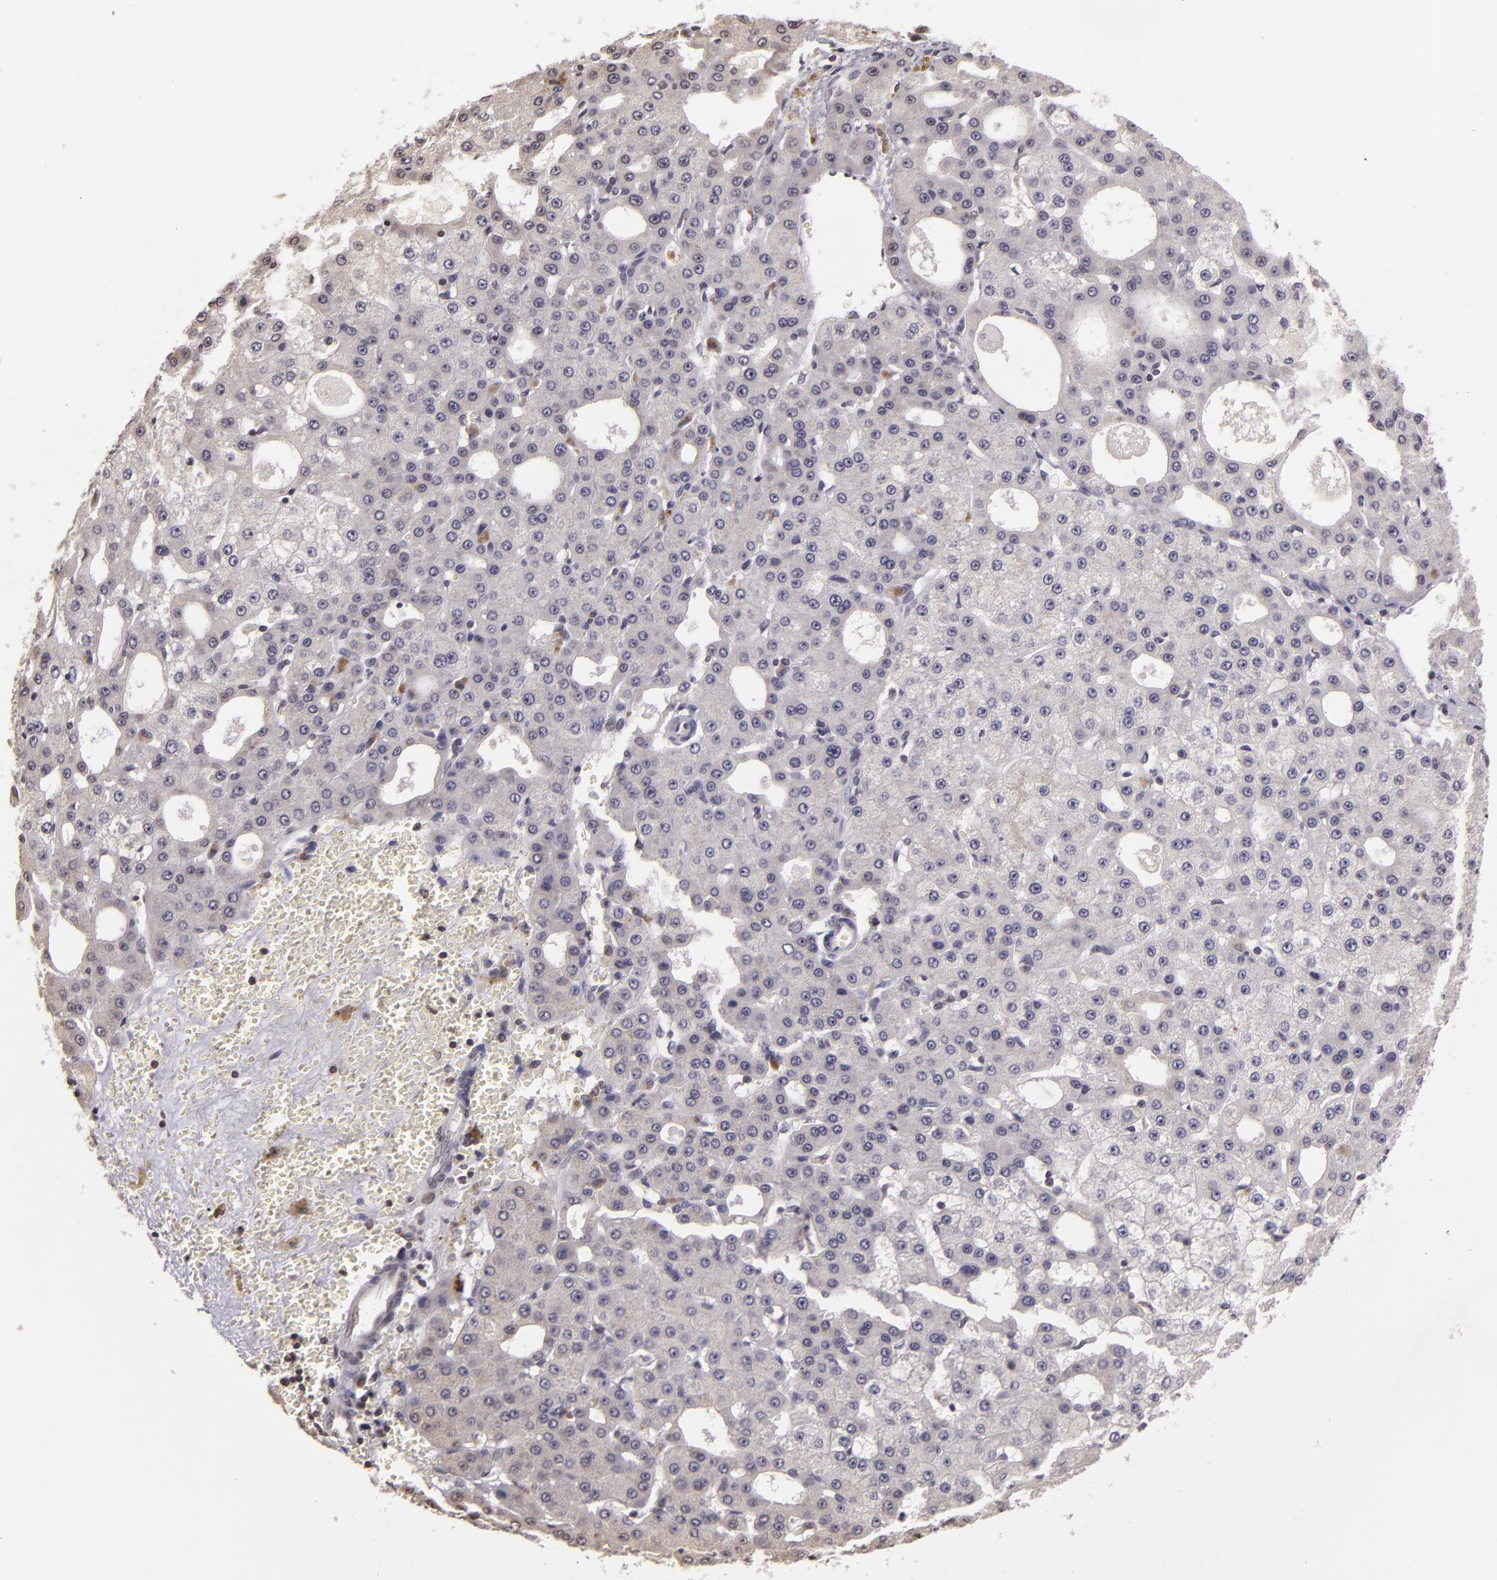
{"staining": {"intensity": "negative", "quantity": "none", "location": "none"}, "tissue": "liver cancer", "cell_type": "Tumor cells", "image_type": "cancer", "snomed": [{"axis": "morphology", "description": "Carcinoma, Hepatocellular, NOS"}, {"axis": "topography", "description": "Liver"}], "caption": "Liver cancer (hepatocellular carcinoma) stained for a protein using immunohistochemistry (IHC) reveals no positivity tumor cells.", "gene": "MUC1", "patient": {"sex": "male", "age": 47}}